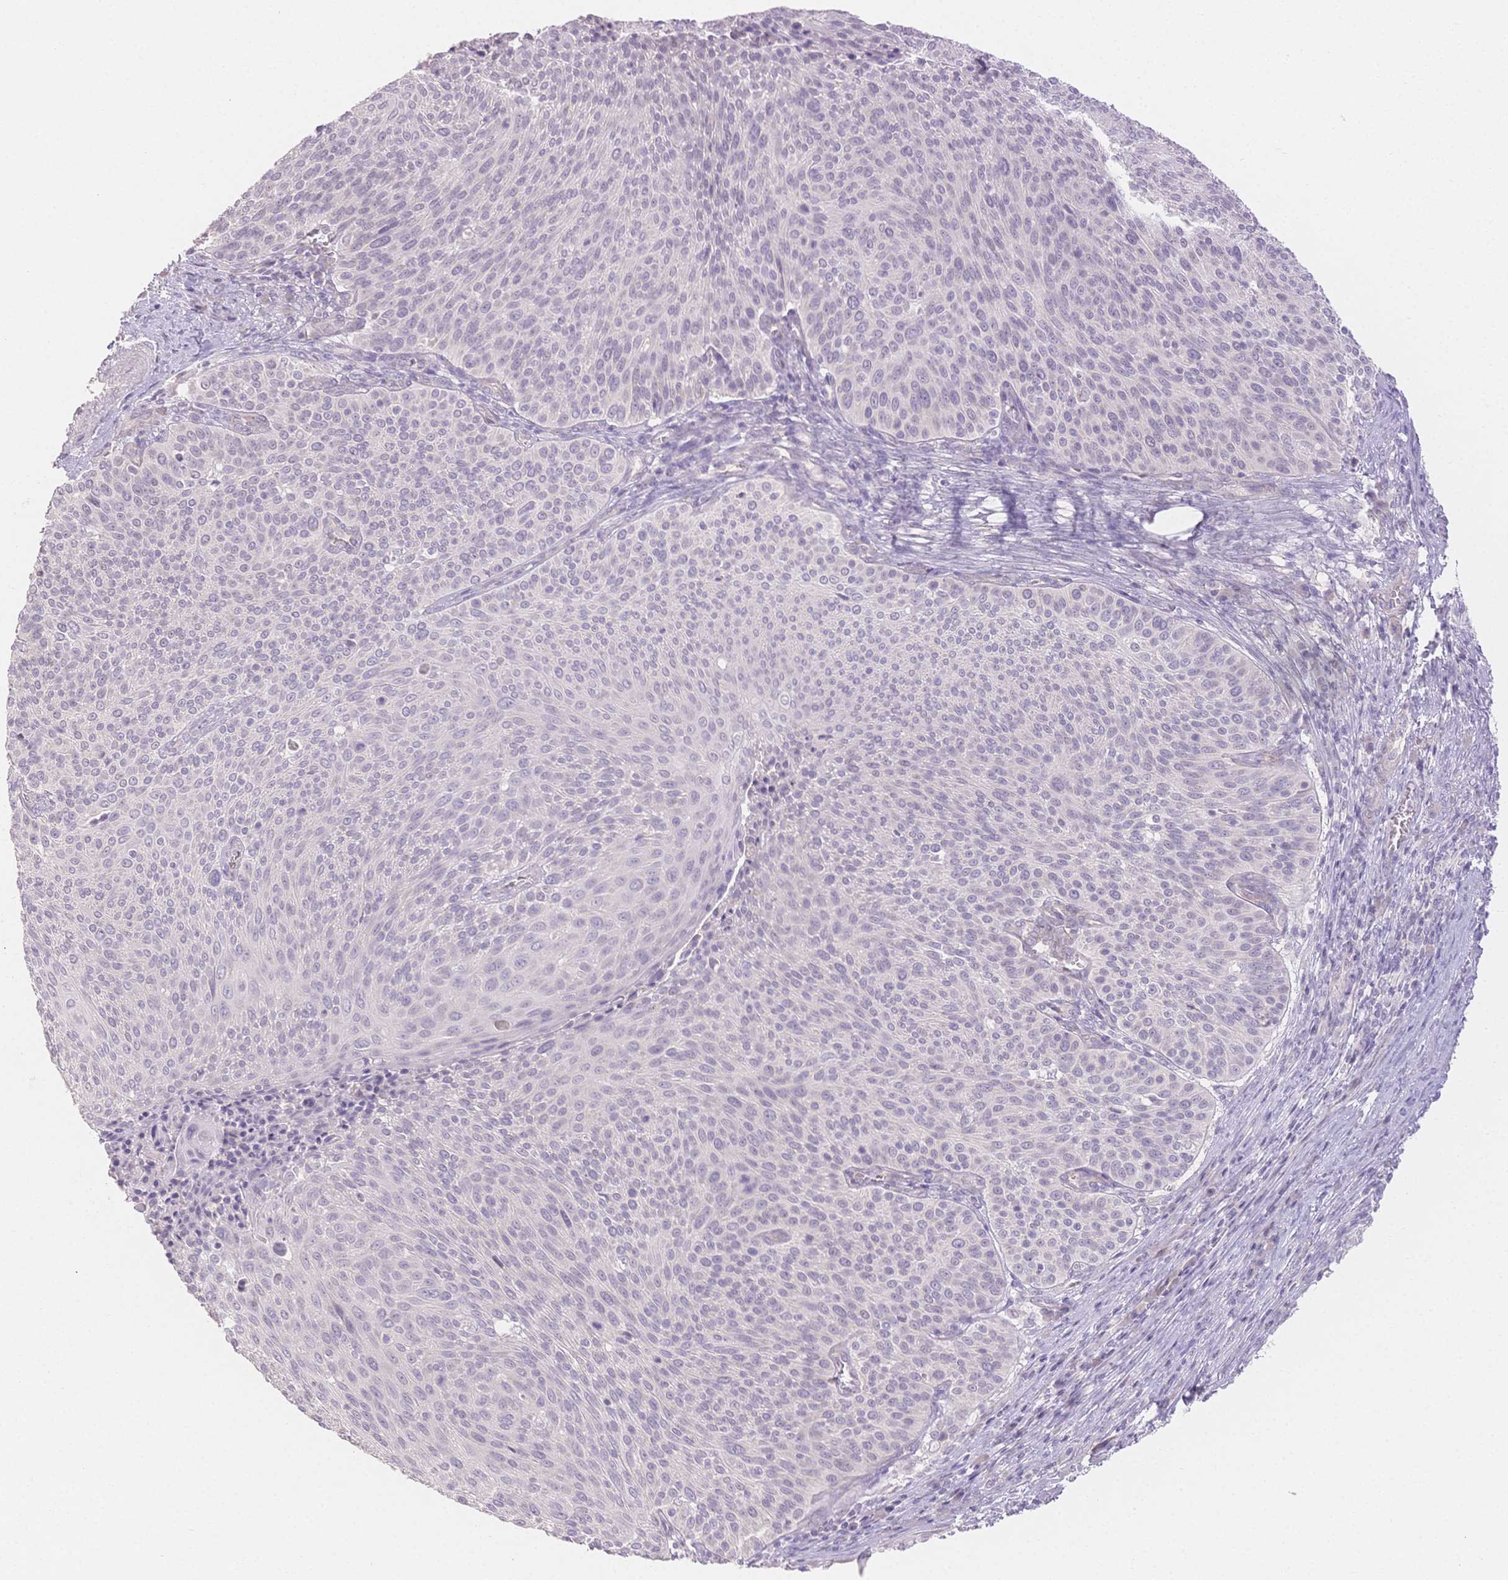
{"staining": {"intensity": "negative", "quantity": "none", "location": "none"}, "tissue": "cervical cancer", "cell_type": "Tumor cells", "image_type": "cancer", "snomed": [{"axis": "morphology", "description": "Squamous cell carcinoma, NOS"}, {"axis": "topography", "description": "Cervix"}], "caption": "The immunohistochemistry histopathology image has no significant expression in tumor cells of squamous cell carcinoma (cervical) tissue.", "gene": "SUV39H2", "patient": {"sex": "female", "age": 31}}